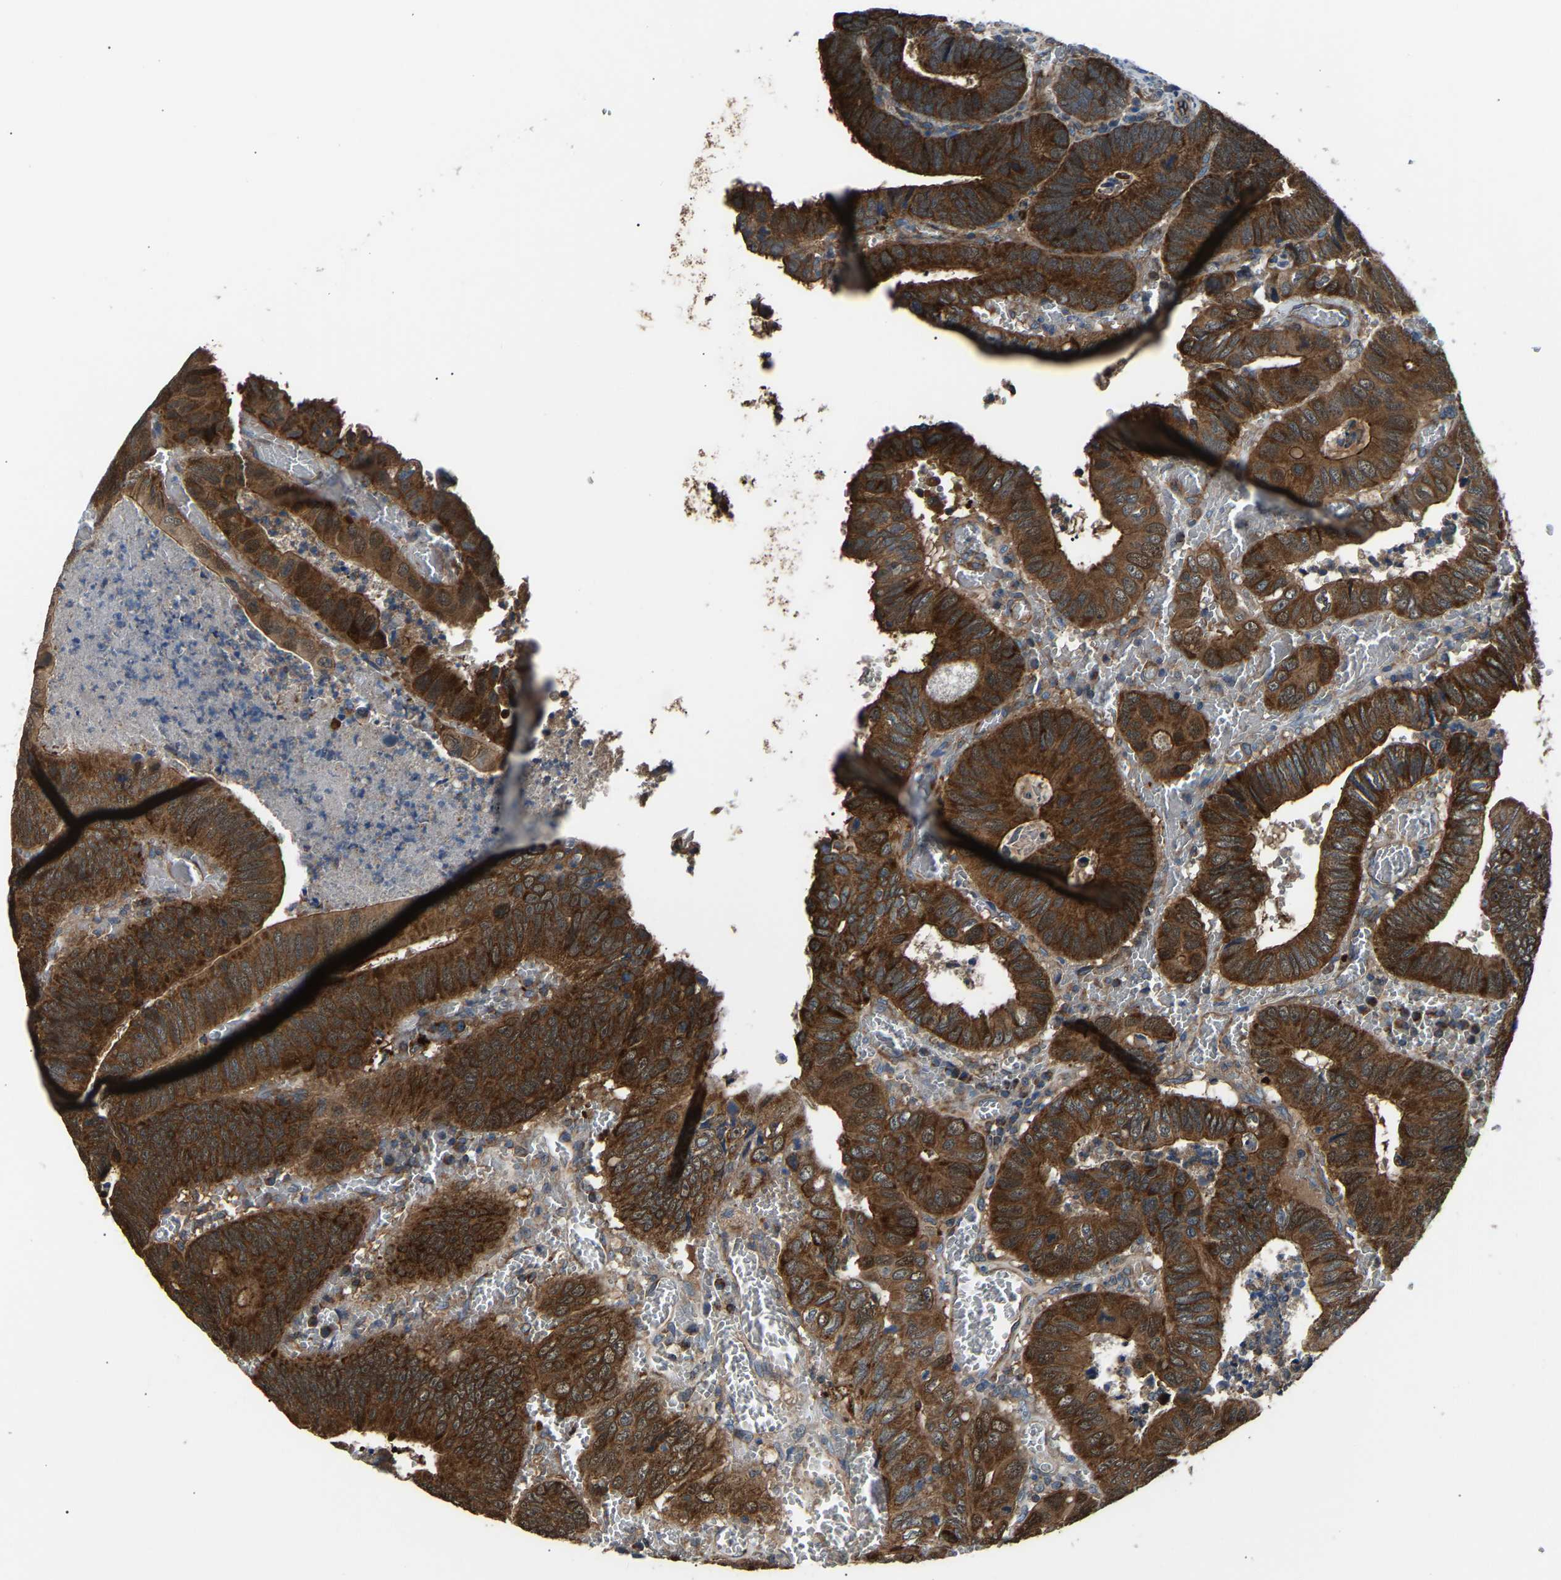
{"staining": {"intensity": "strong", "quantity": ">75%", "location": "cytoplasmic/membranous"}, "tissue": "colorectal cancer", "cell_type": "Tumor cells", "image_type": "cancer", "snomed": [{"axis": "morphology", "description": "Inflammation, NOS"}, {"axis": "morphology", "description": "Adenocarcinoma, NOS"}, {"axis": "topography", "description": "Colon"}], "caption": "Adenocarcinoma (colorectal) stained with a protein marker exhibits strong staining in tumor cells.", "gene": "GGCT", "patient": {"sex": "male", "age": 72}}